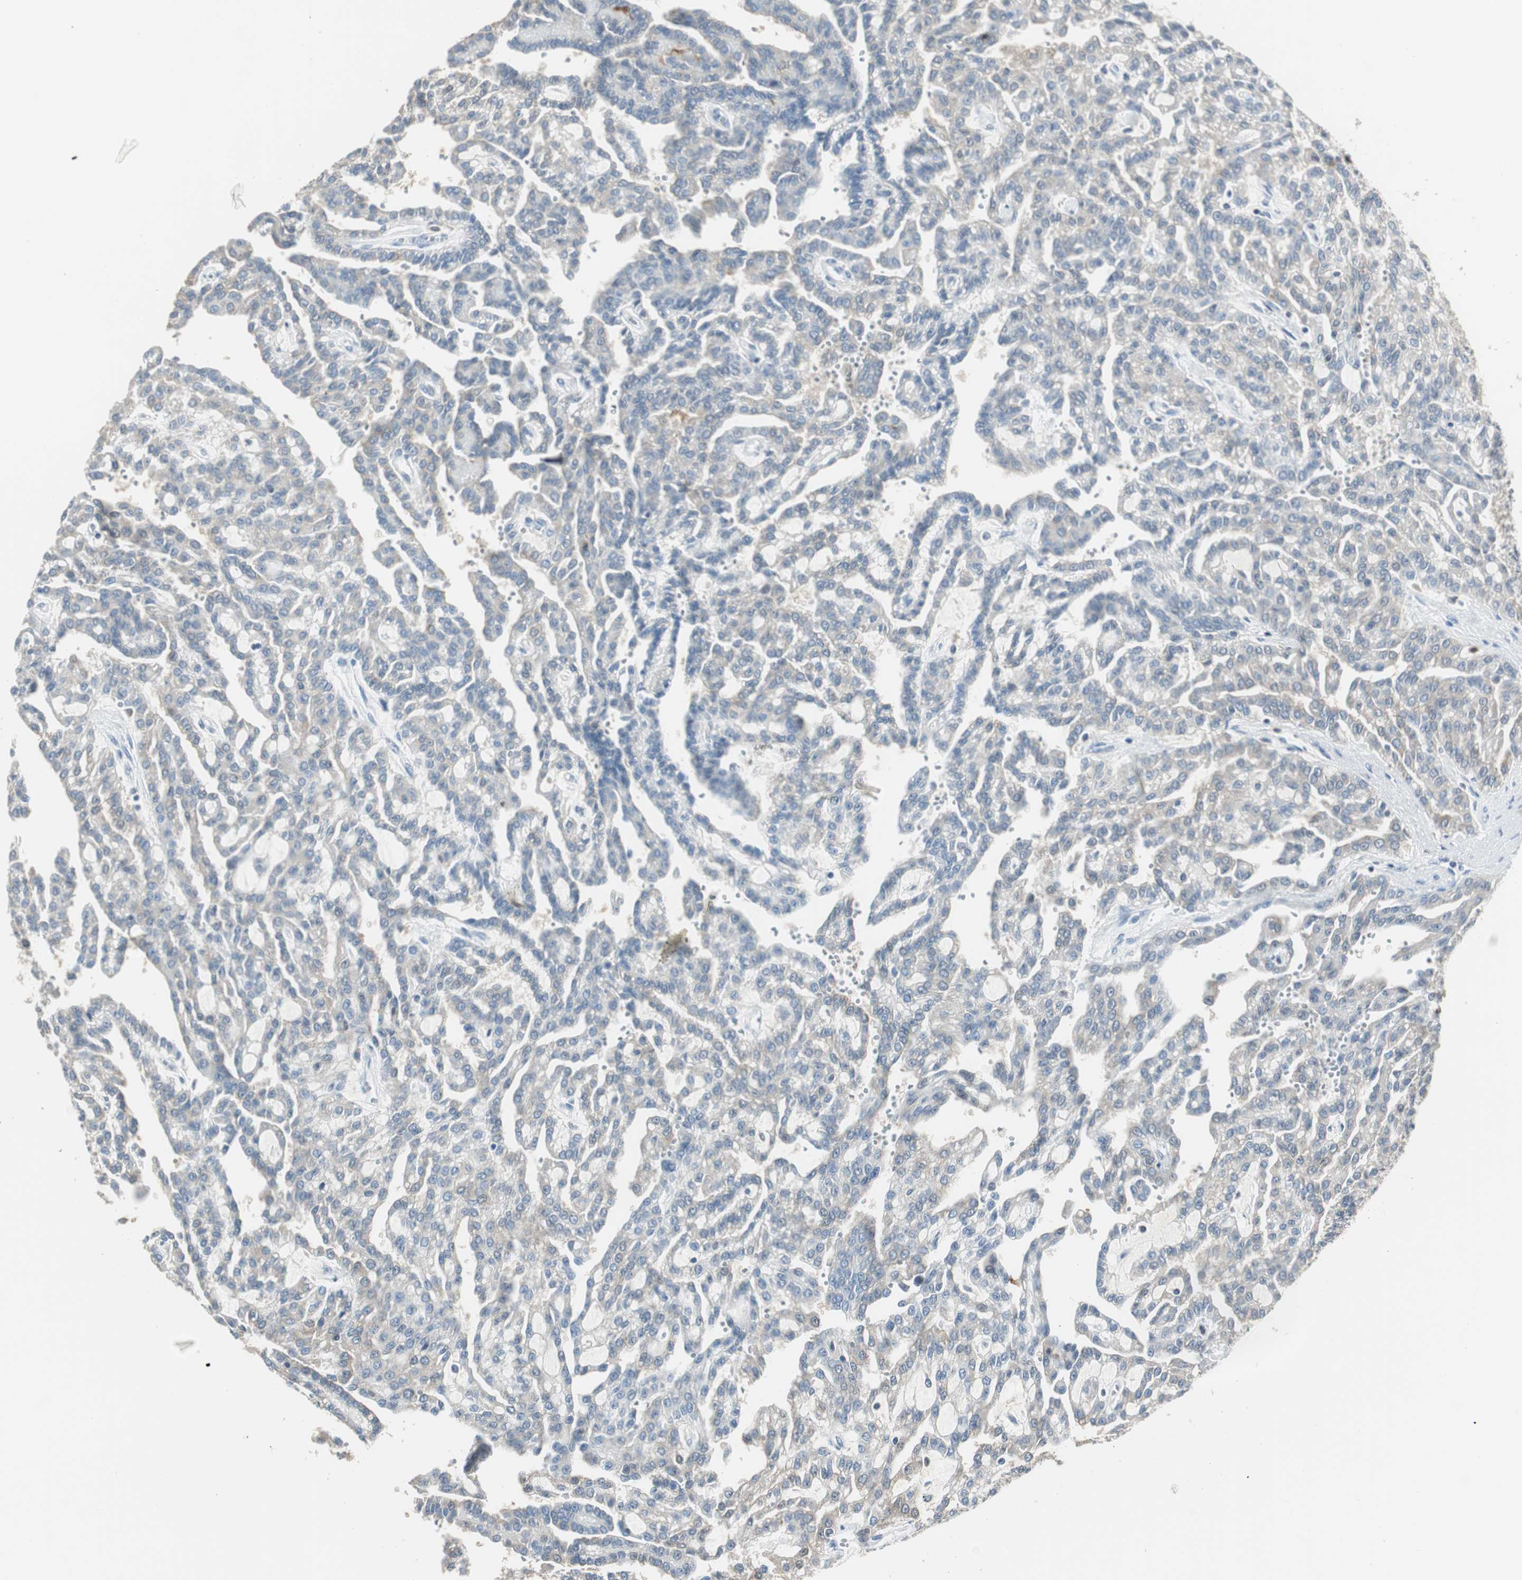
{"staining": {"intensity": "weak", "quantity": "<25%", "location": "cytoplasmic/membranous"}, "tissue": "renal cancer", "cell_type": "Tumor cells", "image_type": "cancer", "snomed": [{"axis": "morphology", "description": "Adenocarcinoma, NOS"}, {"axis": "topography", "description": "Kidney"}], "caption": "The photomicrograph exhibits no staining of tumor cells in adenocarcinoma (renal). (DAB (3,3'-diaminobenzidine) IHC with hematoxylin counter stain).", "gene": "MSTO1", "patient": {"sex": "male", "age": 63}}